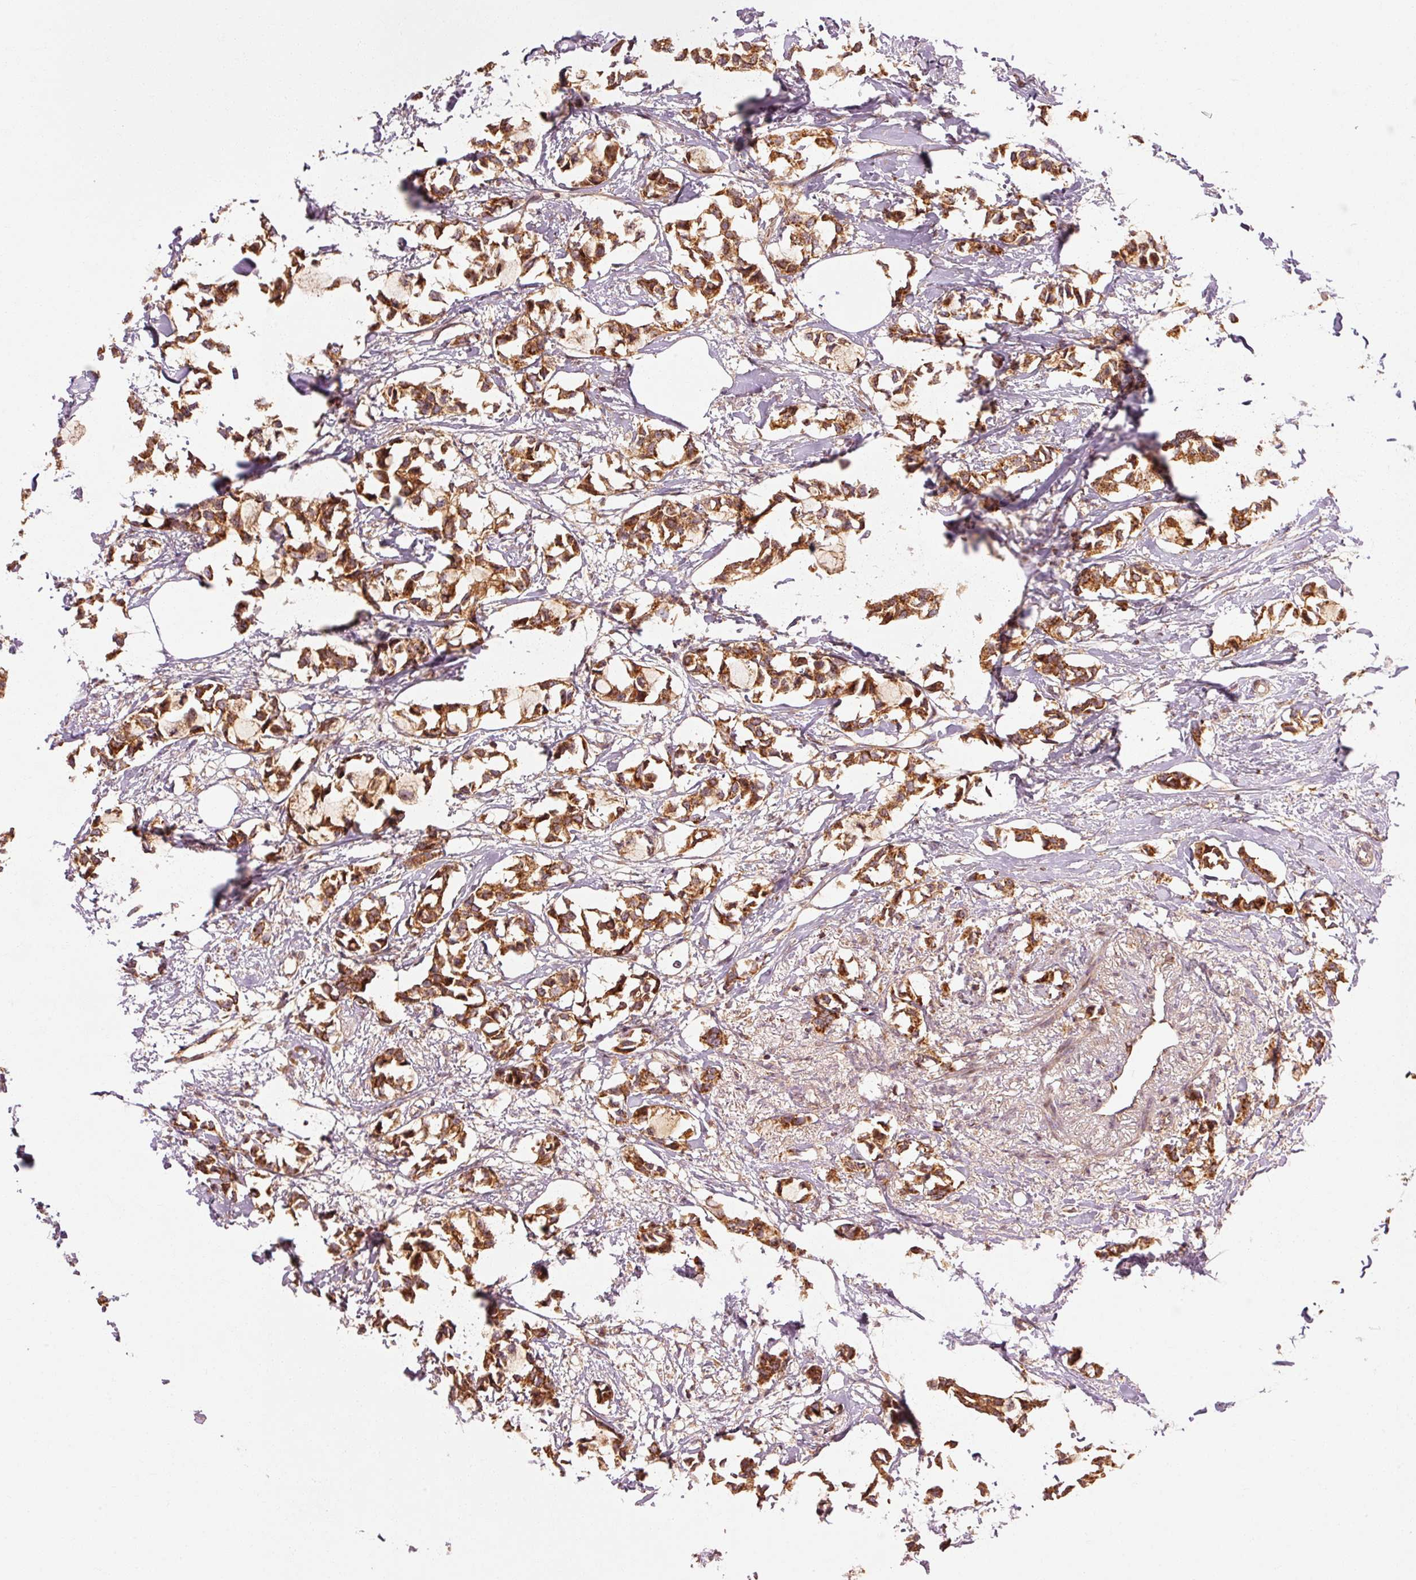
{"staining": {"intensity": "strong", "quantity": ">75%", "location": "cytoplasmic/membranous"}, "tissue": "breast cancer", "cell_type": "Tumor cells", "image_type": "cancer", "snomed": [{"axis": "morphology", "description": "Duct carcinoma"}, {"axis": "topography", "description": "Breast"}], "caption": "Immunohistochemical staining of human invasive ductal carcinoma (breast) displays high levels of strong cytoplasmic/membranous positivity in about >75% of tumor cells. Using DAB (brown) and hematoxylin (blue) stains, captured at high magnification using brightfield microscopy.", "gene": "CTNNA1", "patient": {"sex": "female", "age": 73}}